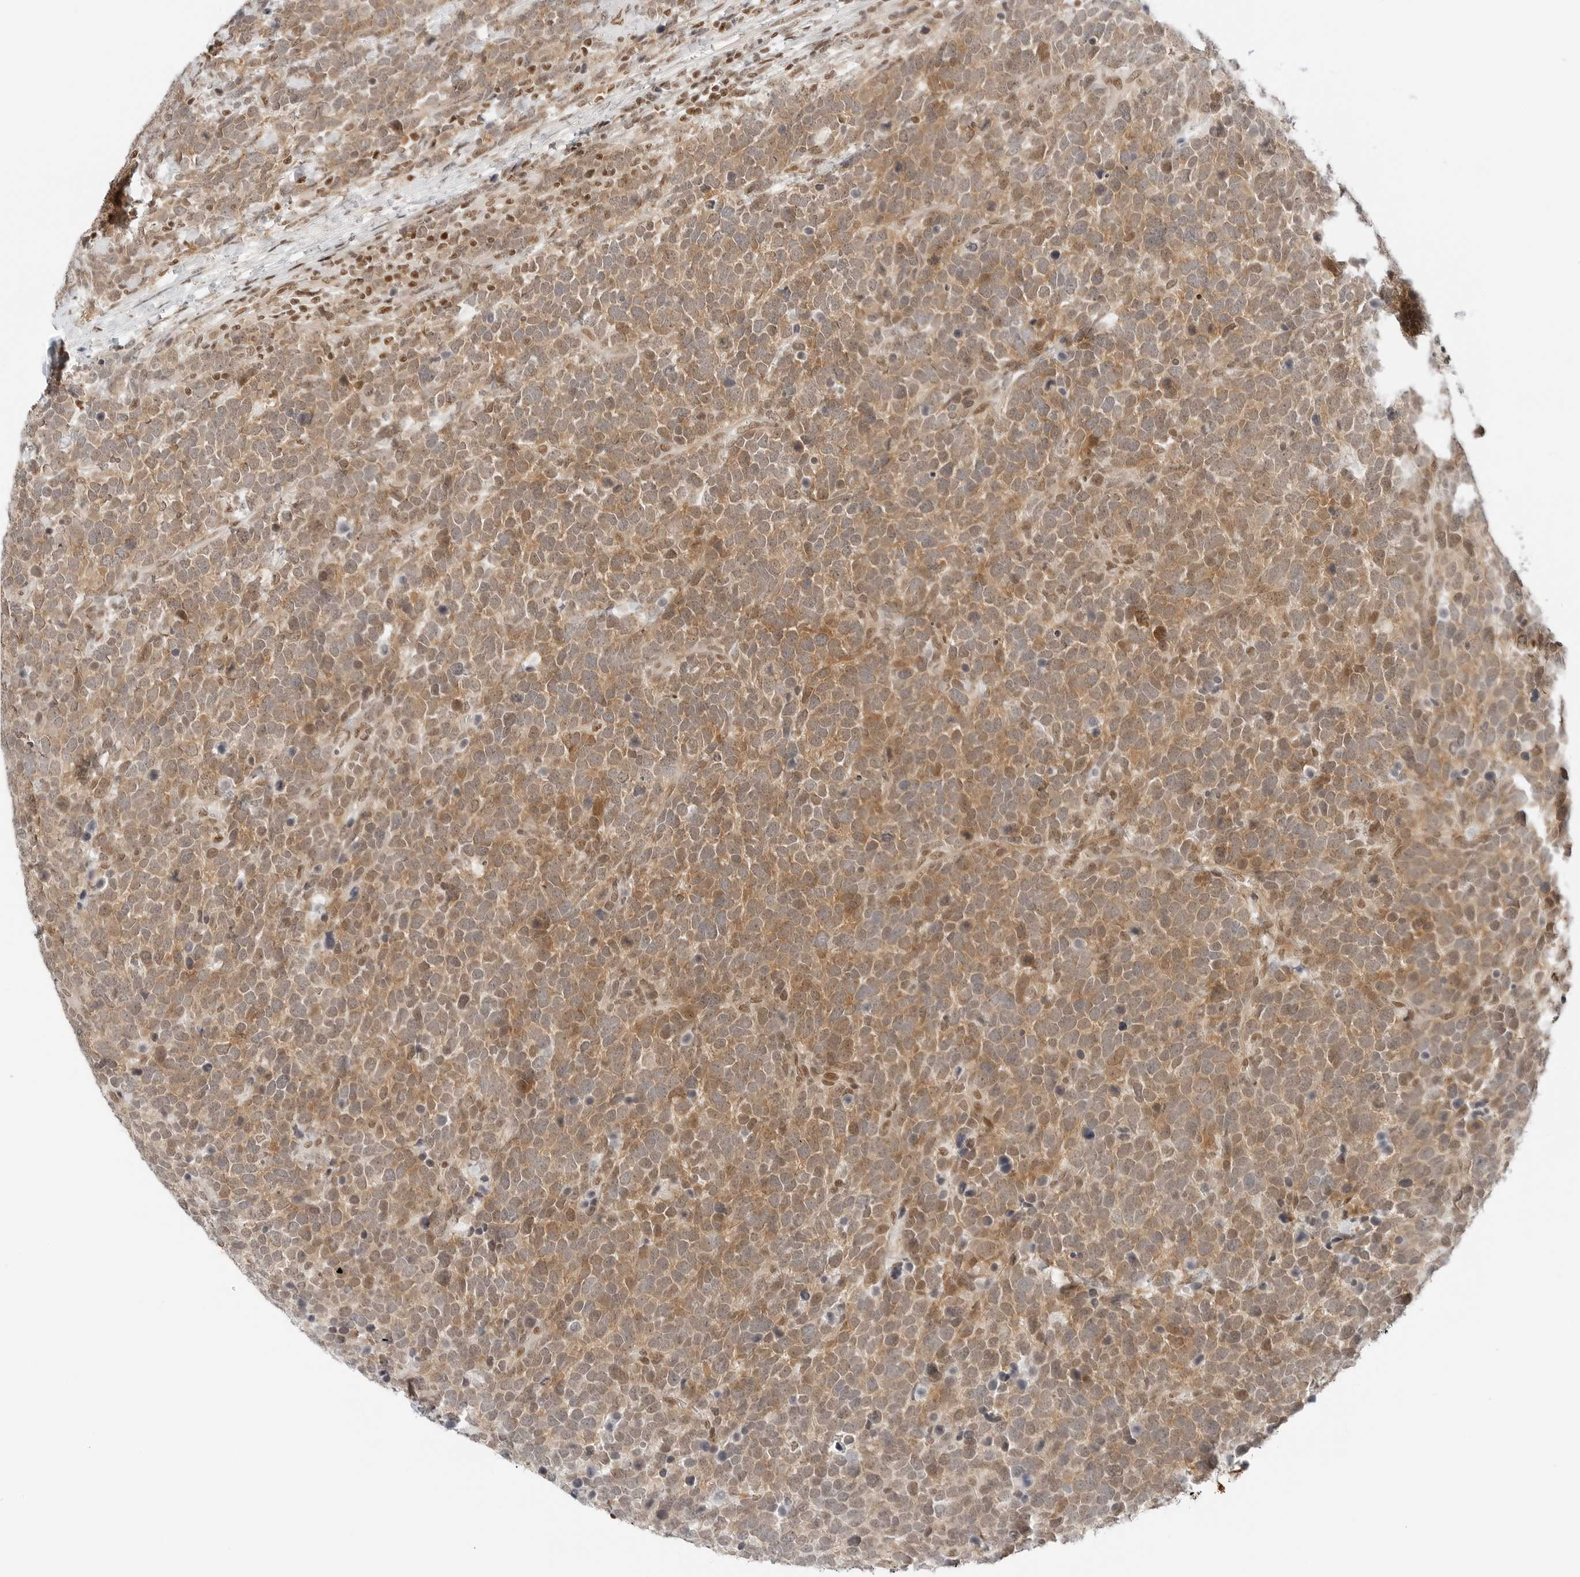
{"staining": {"intensity": "moderate", "quantity": ">75%", "location": "cytoplasmic/membranous,nuclear"}, "tissue": "urothelial cancer", "cell_type": "Tumor cells", "image_type": "cancer", "snomed": [{"axis": "morphology", "description": "Urothelial carcinoma, High grade"}, {"axis": "topography", "description": "Urinary bladder"}], "caption": "IHC of human urothelial carcinoma (high-grade) displays medium levels of moderate cytoplasmic/membranous and nuclear expression in about >75% of tumor cells.", "gene": "CRTC2", "patient": {"sex": "female", "age": 82}}